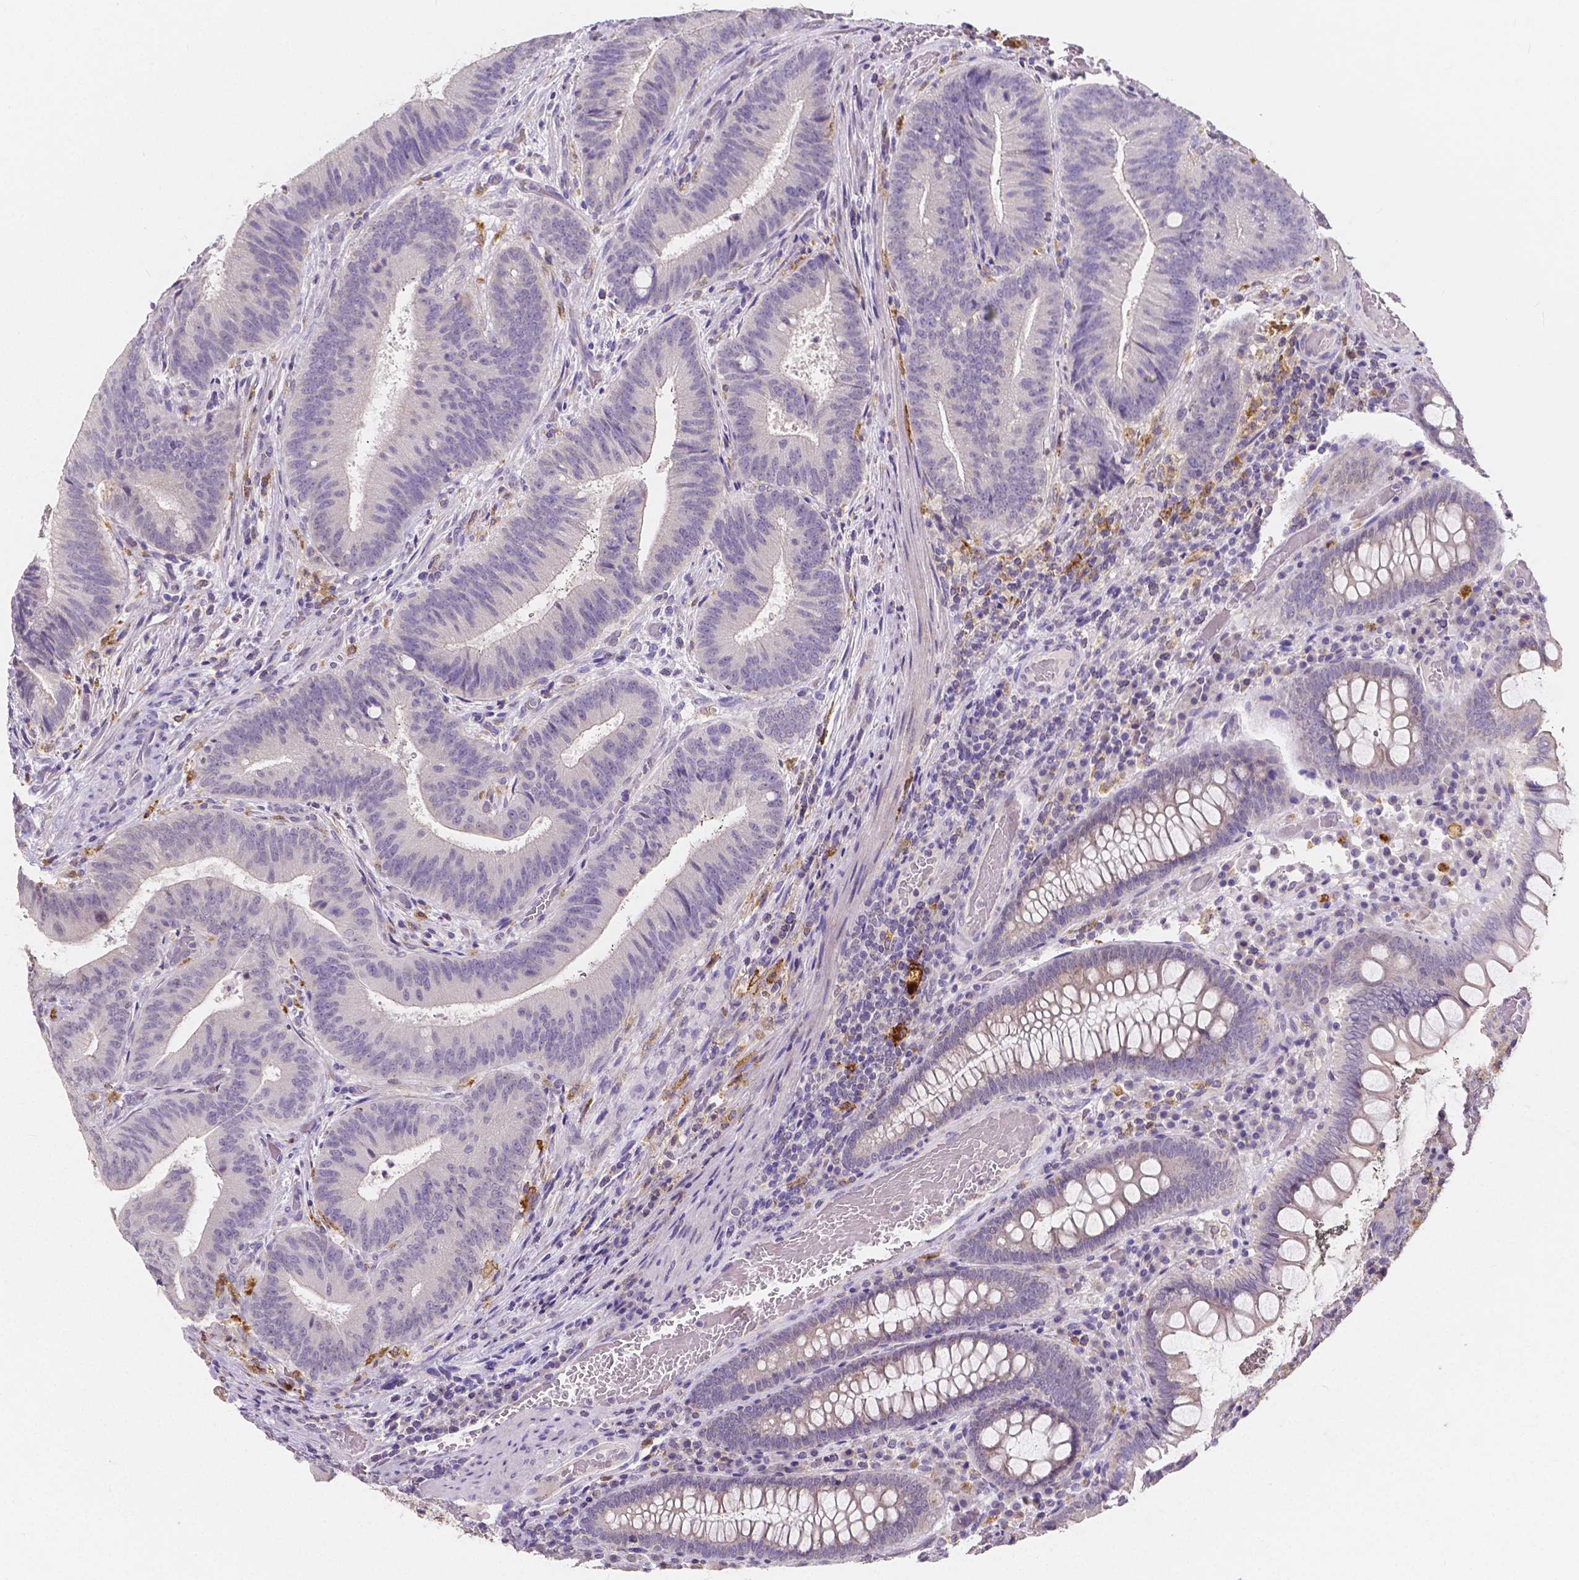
{"staining": {"intensity": "negative", "quantity": "none", "location": "none"}, "tissue": "colorectal cancer", "cell_type": "Tumor cells", "image_type": "cancer", "snomed": [{"axis": "morphology", "description": "Adenocarcinoma, NOS"}, {"axis": "topography", "description": "Colon"}], "caption": "Colorectal adenocarcinoma was stained to show a protein in brown. There is no significant positivity in tumor cells.", "gene": "ACP5", "patient": {"sex": "female", "age": 43}}